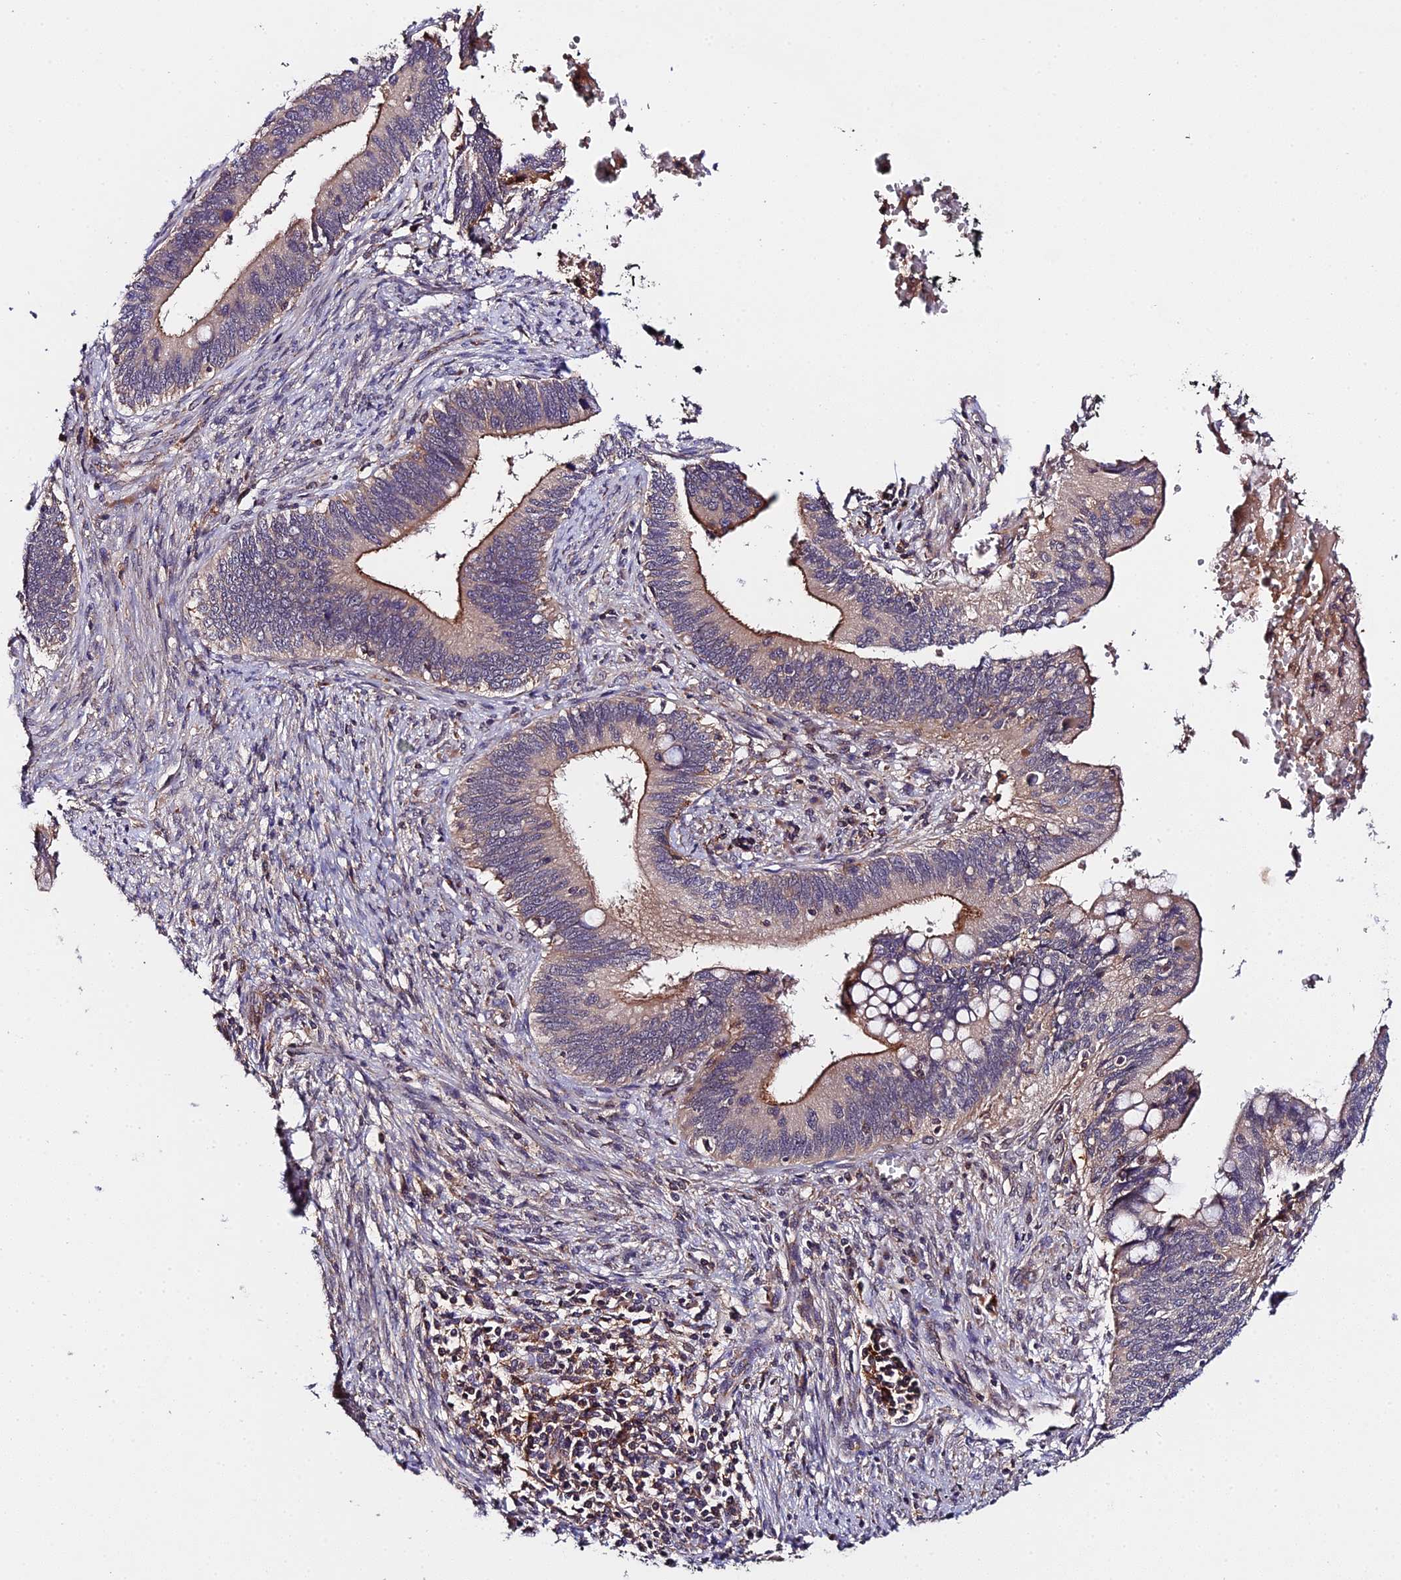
{"staining": {"intensity": "moderate", "quantity": "25%-75%", "location": "cytoplasmic/membranous"}, "tissue": "cervical cancer", "cell_type": "Tumor cells", "image_type": "cancer", "snomed": [{"axis": "morphology", "description": "Adenocarcinoma, NOS"}, {"axis": "topography", "description": "Cervix"}], "caption": "High-power microscopy captured an IHC photomicrograph of adenocarcinoma (cervical), revealing moderate cytoplasmic/membranous staining in approximately 25%-75% of tumor cells.", "gene": "ZBED8", "patient": {"sex": "female", "age": 42}}